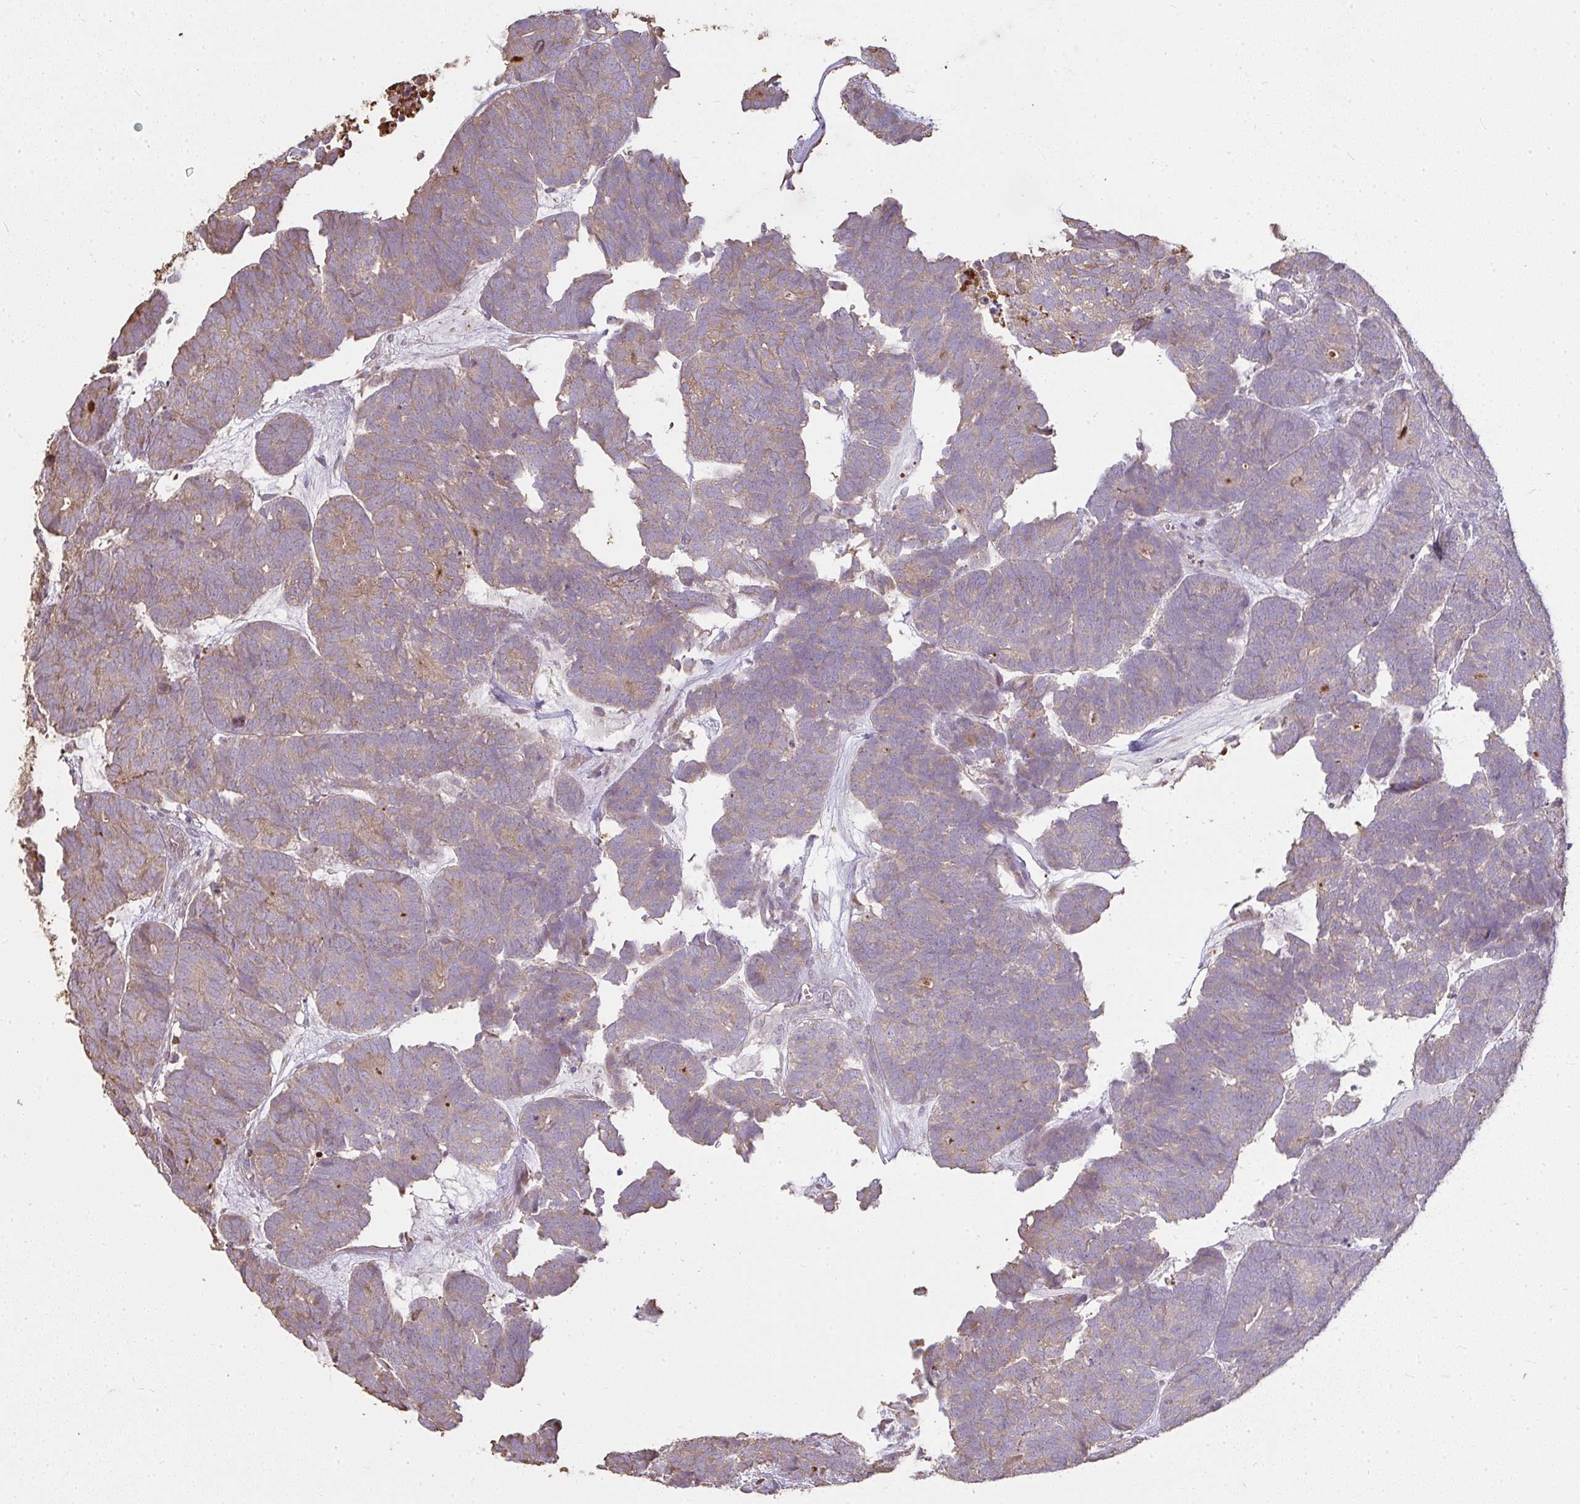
{"staining": {"intensity": "weak", "quantity": ">75%", "location": "cytoplasmic/membranous"}, "tissue": "head and neck cancer", "cell_type": "Tumor cells", "image_type": "cancer", "snomed": [{"axis": "morphology", "description": "Adenocarcinoma, NOS"}, {"axis": "topography", "description": "Head-Neck"}], "caption": "A high-resolution image shows immunohistochemistry (IHC) staining of head and neck cancer (adenocarcinoma), which demonstrates weak cytoplasmic/membranous positivity in about >75% of tumor cells. The protein is shown in brown color, while the nuclei are stained blue.", "gene": "BRINP3", "patient": {"sex": "female", "age": 81}}